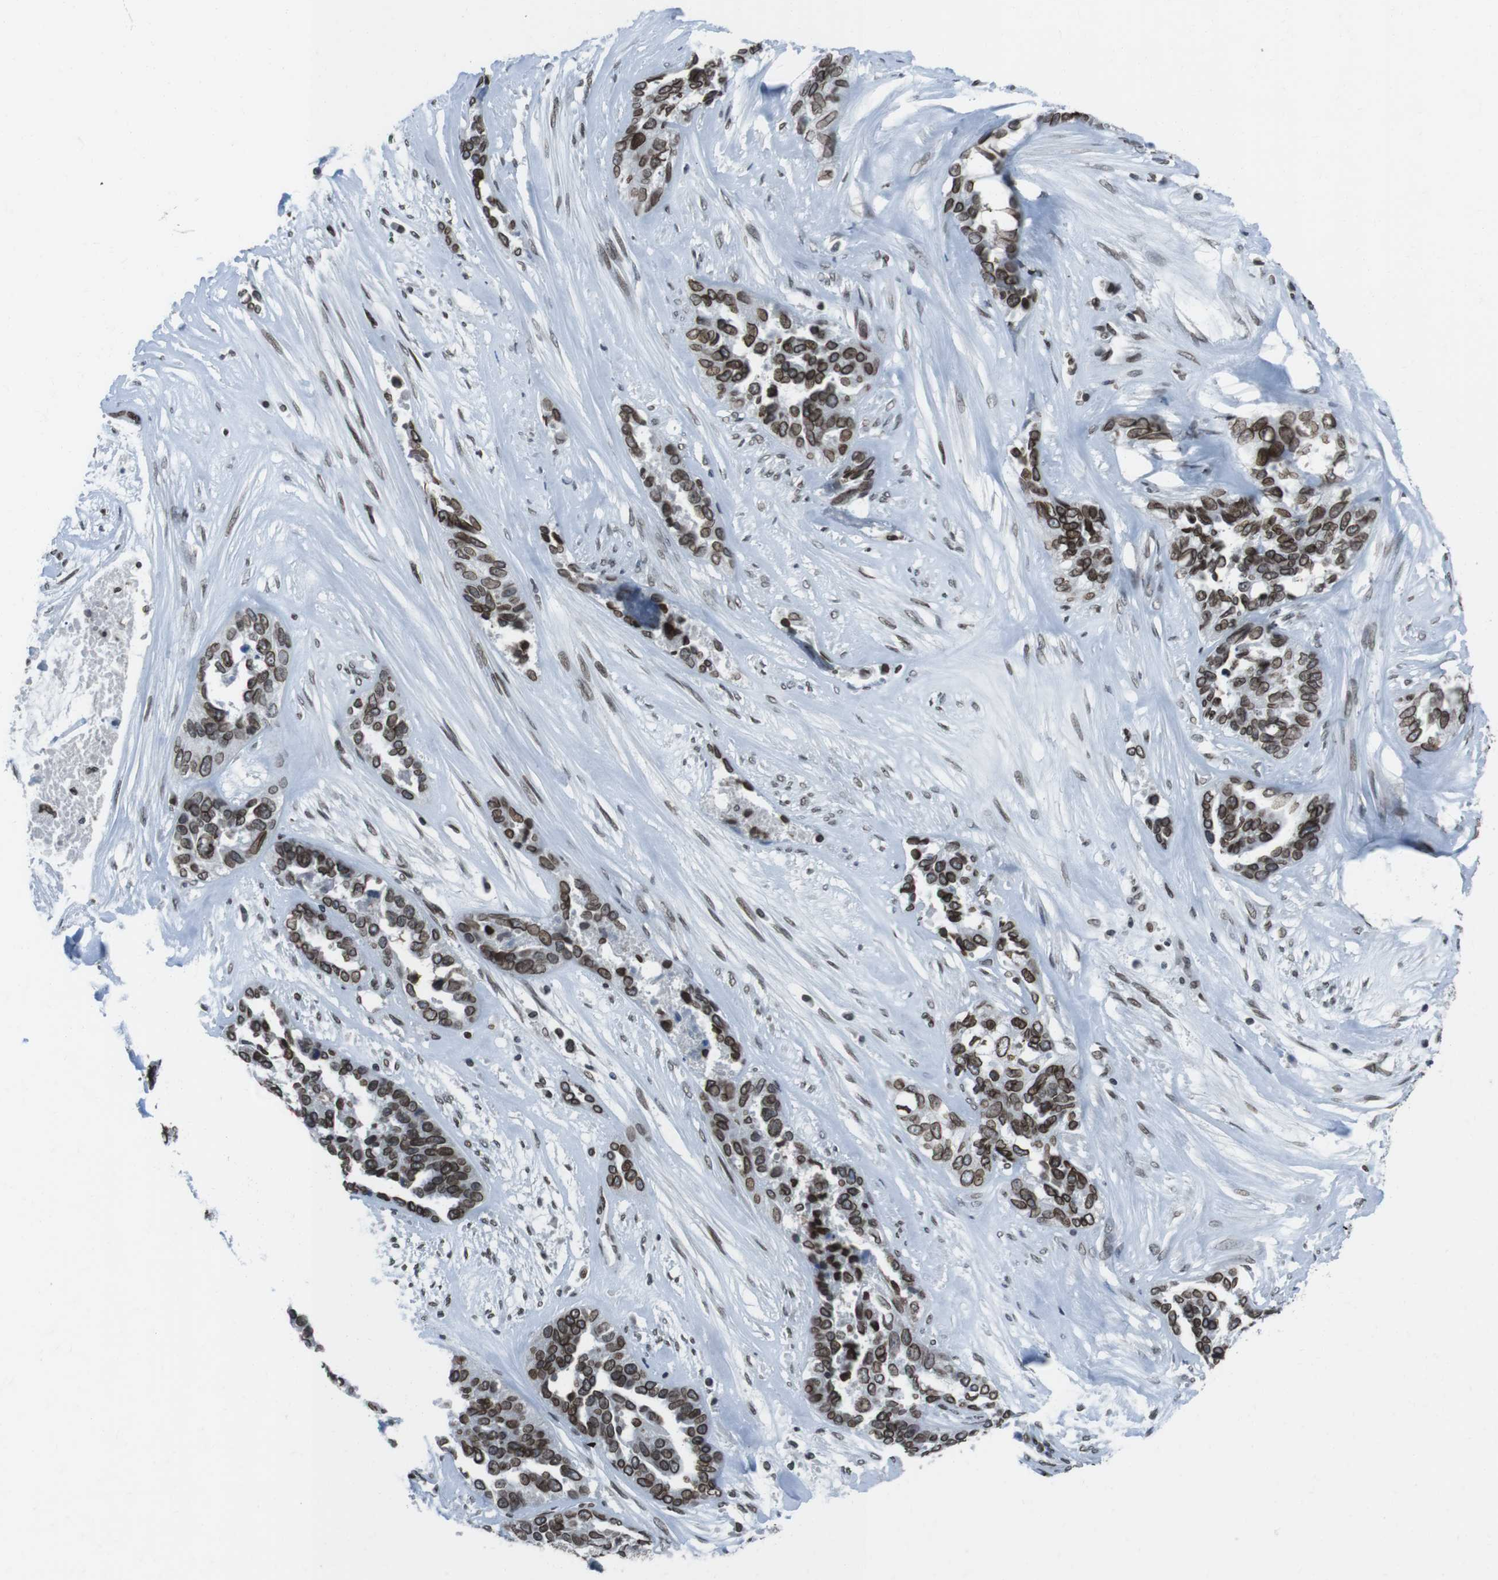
{"staining": {"intensity": "strong", "quantity": ">75%", "location": "cytoplasmic/membranous,nuclear"}, "tissue": "ovarian cancer", "cell_type": "Tumor cells", "image_type": "cancer", "snomed": [{"axis": "morphology", "description": "Cystadenocarcinoma, serous, NOS"}, {"axis": "topography", "description": "Ovary"}], "caption": "Protein expression analysis of human serous cystadenocarcinoma (ovarian) reveals strong cytoplasmic/membranous and nuclear staining in about >75% of tumor cells.", "gene": "MAD1L1", "patient": {"sex": "female", "age": 44}}